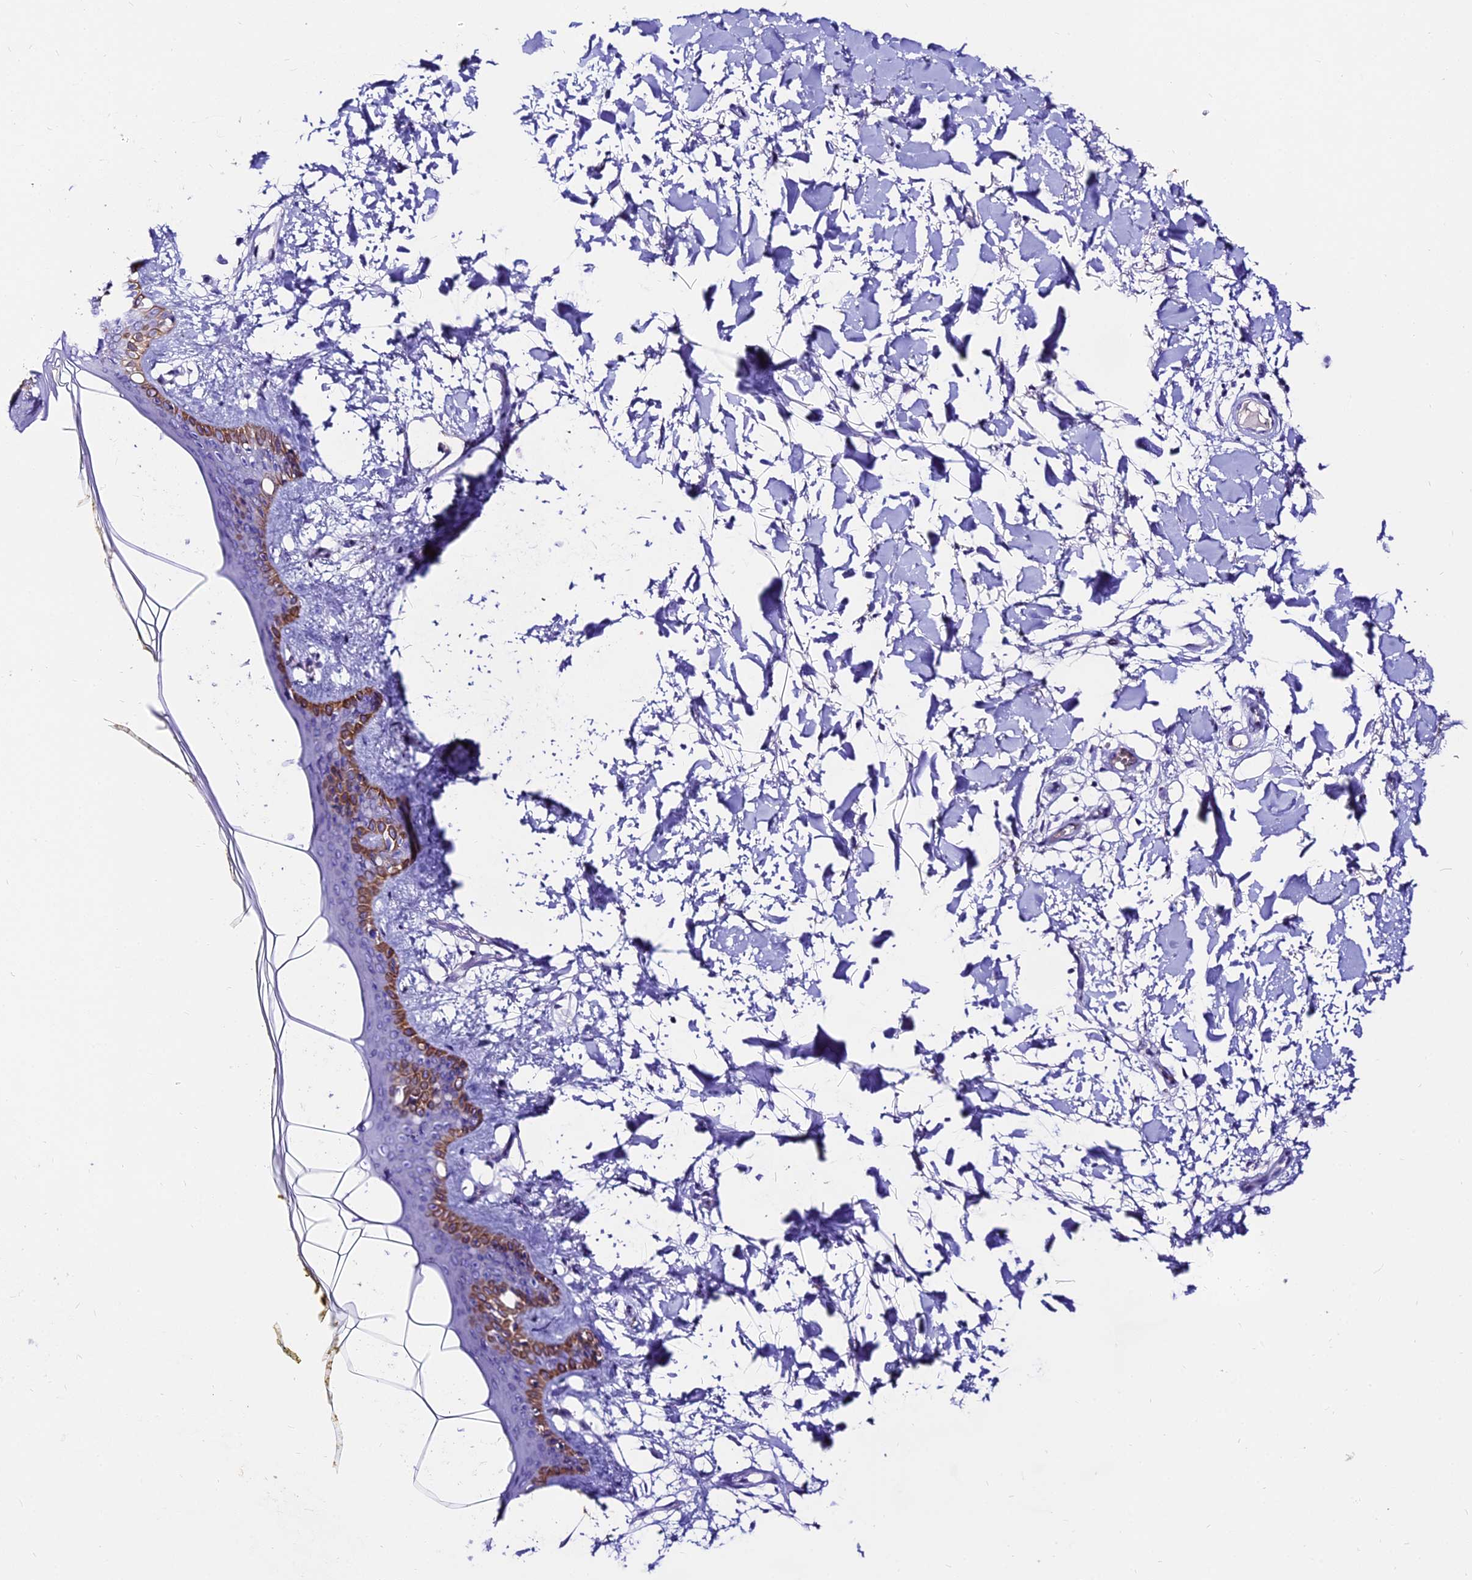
{"staining": {"intensity": "negative", "quantity": "none", "location": "none"}, "tissue": "skin", "cell_type": "Fibroblasts", "image_type": "normal", "snomed": [{"axis": "morphology", "description": "Normal tissue, NOS"}, {"axis": "topography", "description": "Skin"}], "caption": "Human skin stained for a protein using immunohistochemistry (IHC) demonstrates no staining in fibroblasts.", "gene": "DEFB106A", "patient": {"sex": "female", "age": 34}}